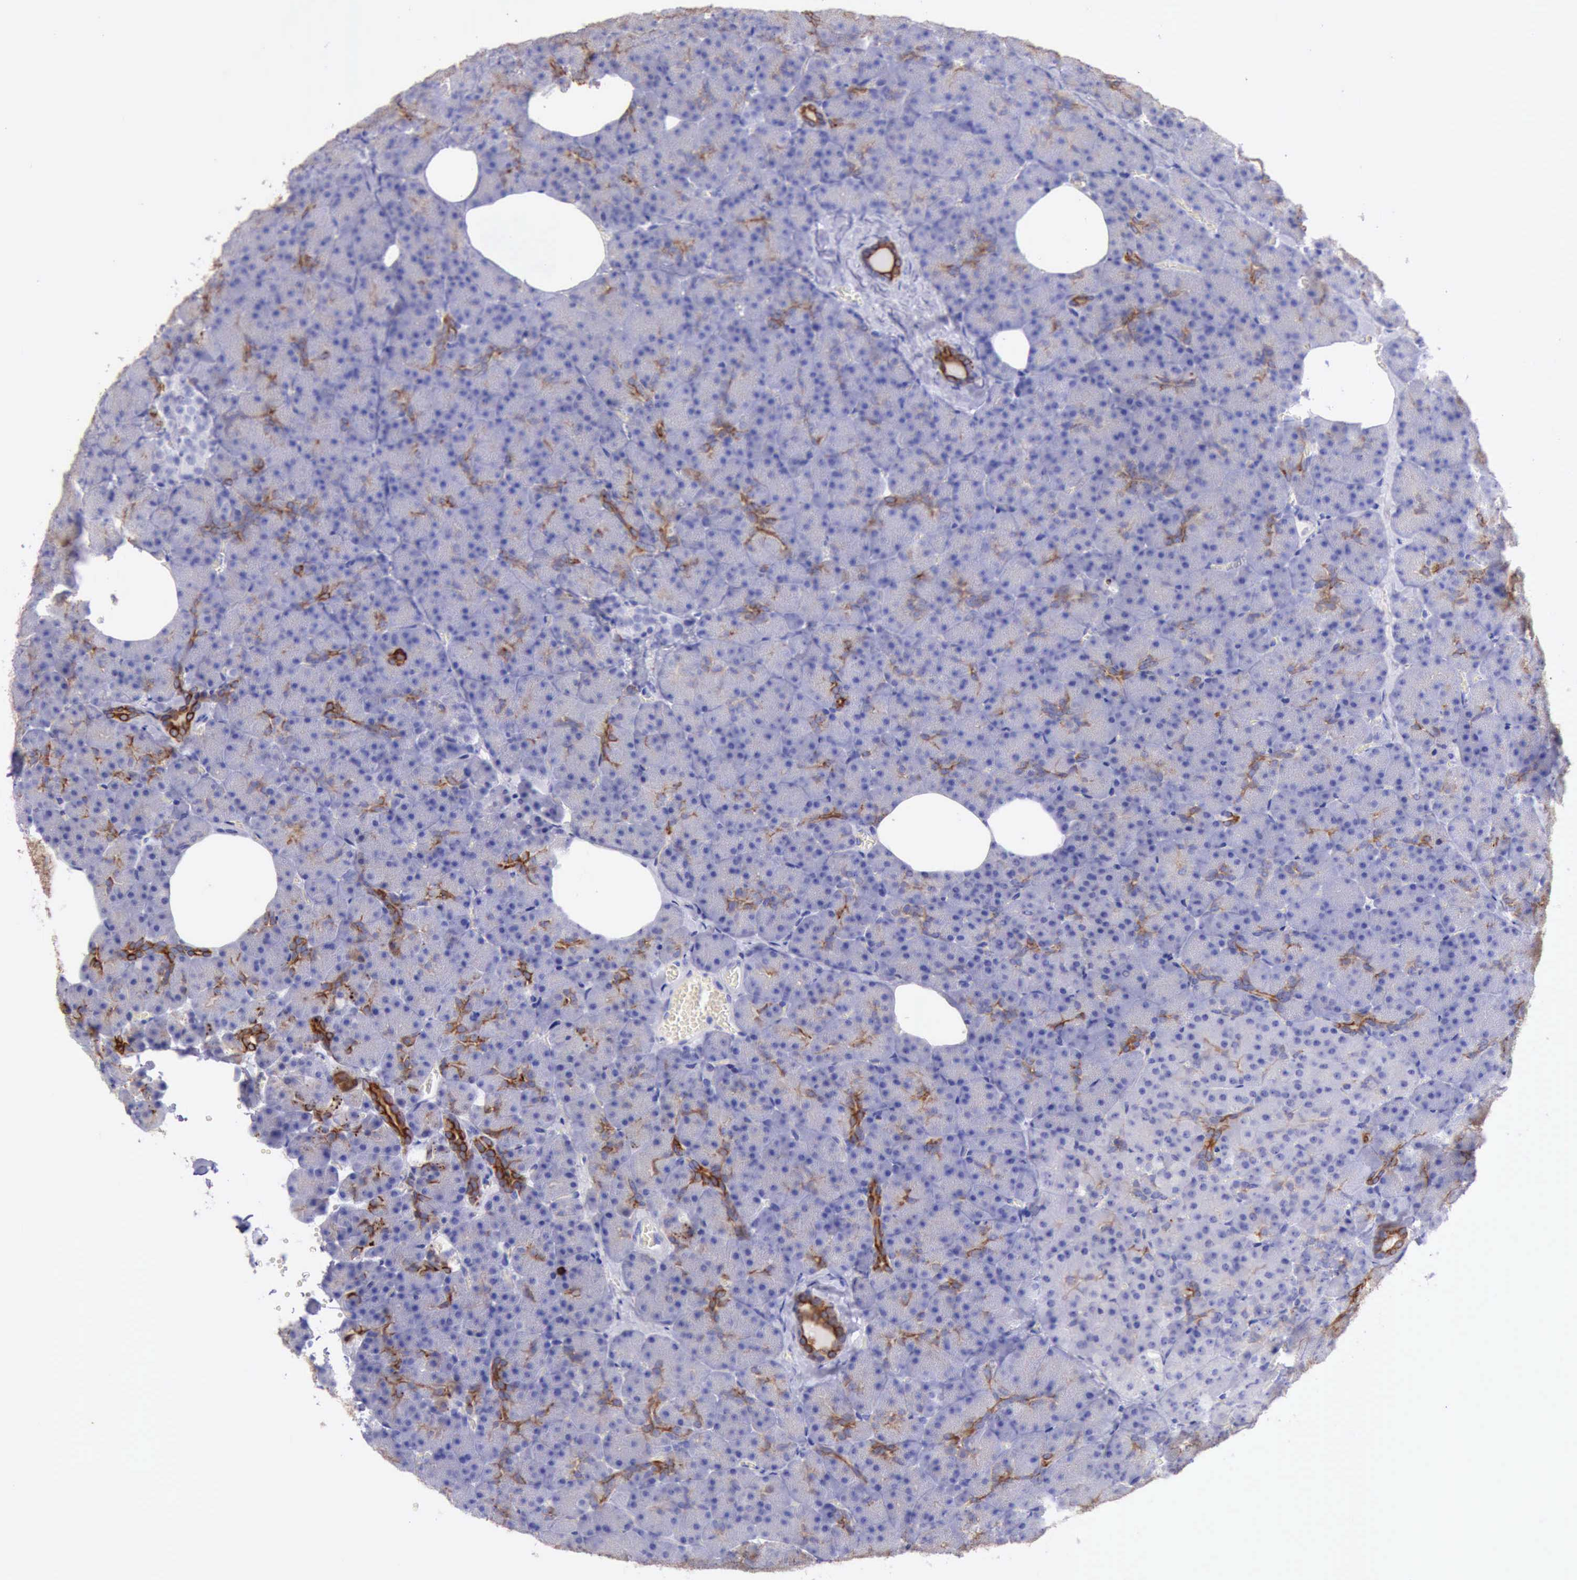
{"staining": {"intensity": "negative", "quantity": "none", "location": "none"}, "tissue": "pancreas", "cell_type": "Exocrine glandular cells", "image_type": "normal", "snomed": [{"axis": "morphology", "description": "Normal tissue, NOS"}, {"axis": "topography", "description": "Pancreas"}], "caption": "Exocrine glandular cells show no significant protein staining in unremarkable pancreas. Nuclei are stained in blue.", "gene": "KRT8", "patient": {"sex": "female", "age": 35}}